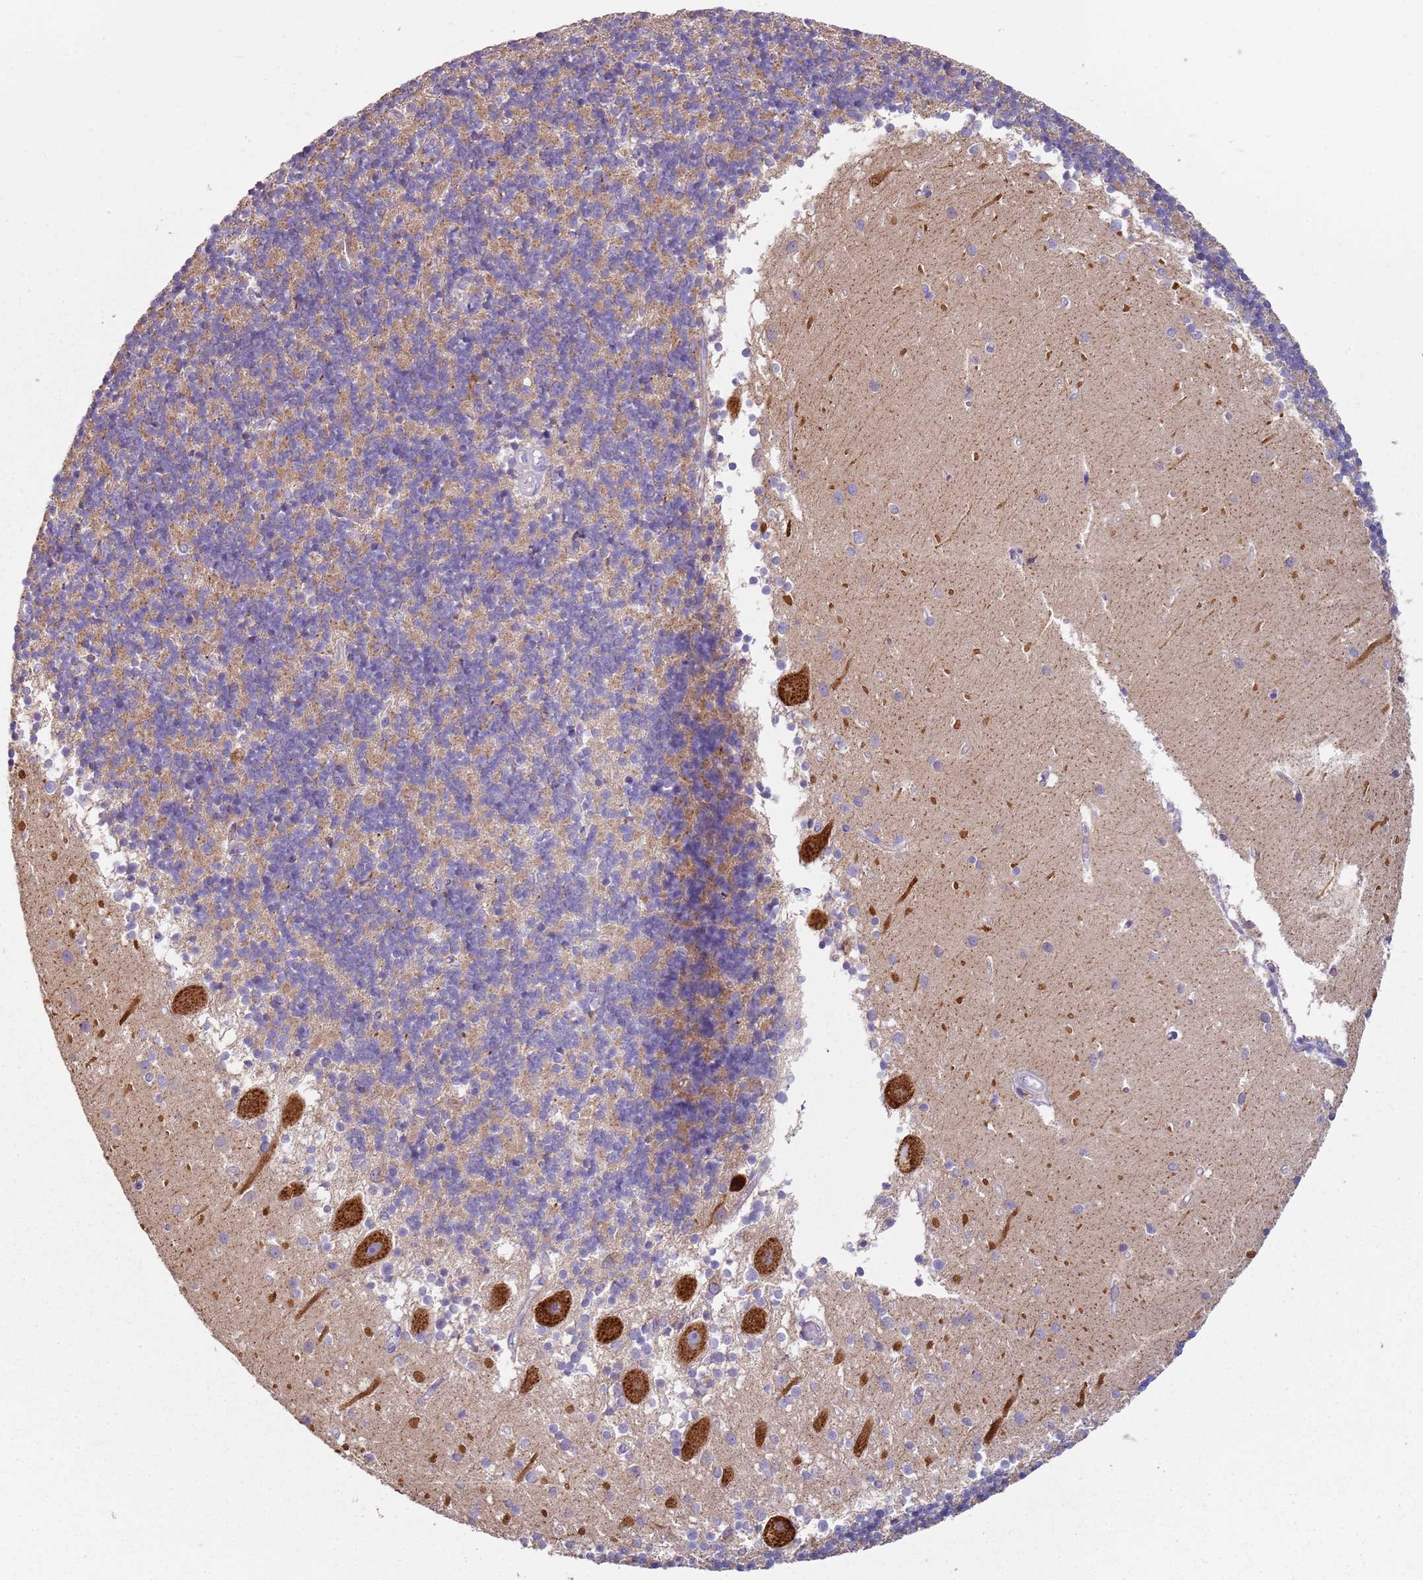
{"staining": {"intensity": "weak", "quantity": "25%-75%", "location": "cytoplasmic/membranous"}, "tissue": "cerebellum", "cell_type": "Cells in granular layer", "image_type": "normal", "snomed": [{"axis": "morphology", "description": "Normal tissue, NOS"}, {"axis": "topography", "description": "Cerebellum"}], "caption": "Cerebellum stained with a brown dye demonstrates weak cytoplasmic/membranous positive staining in about 25%-75% of cells in granular layer.", "gene": "ALS2", "patient": {"sex": "male", "age": 54}}